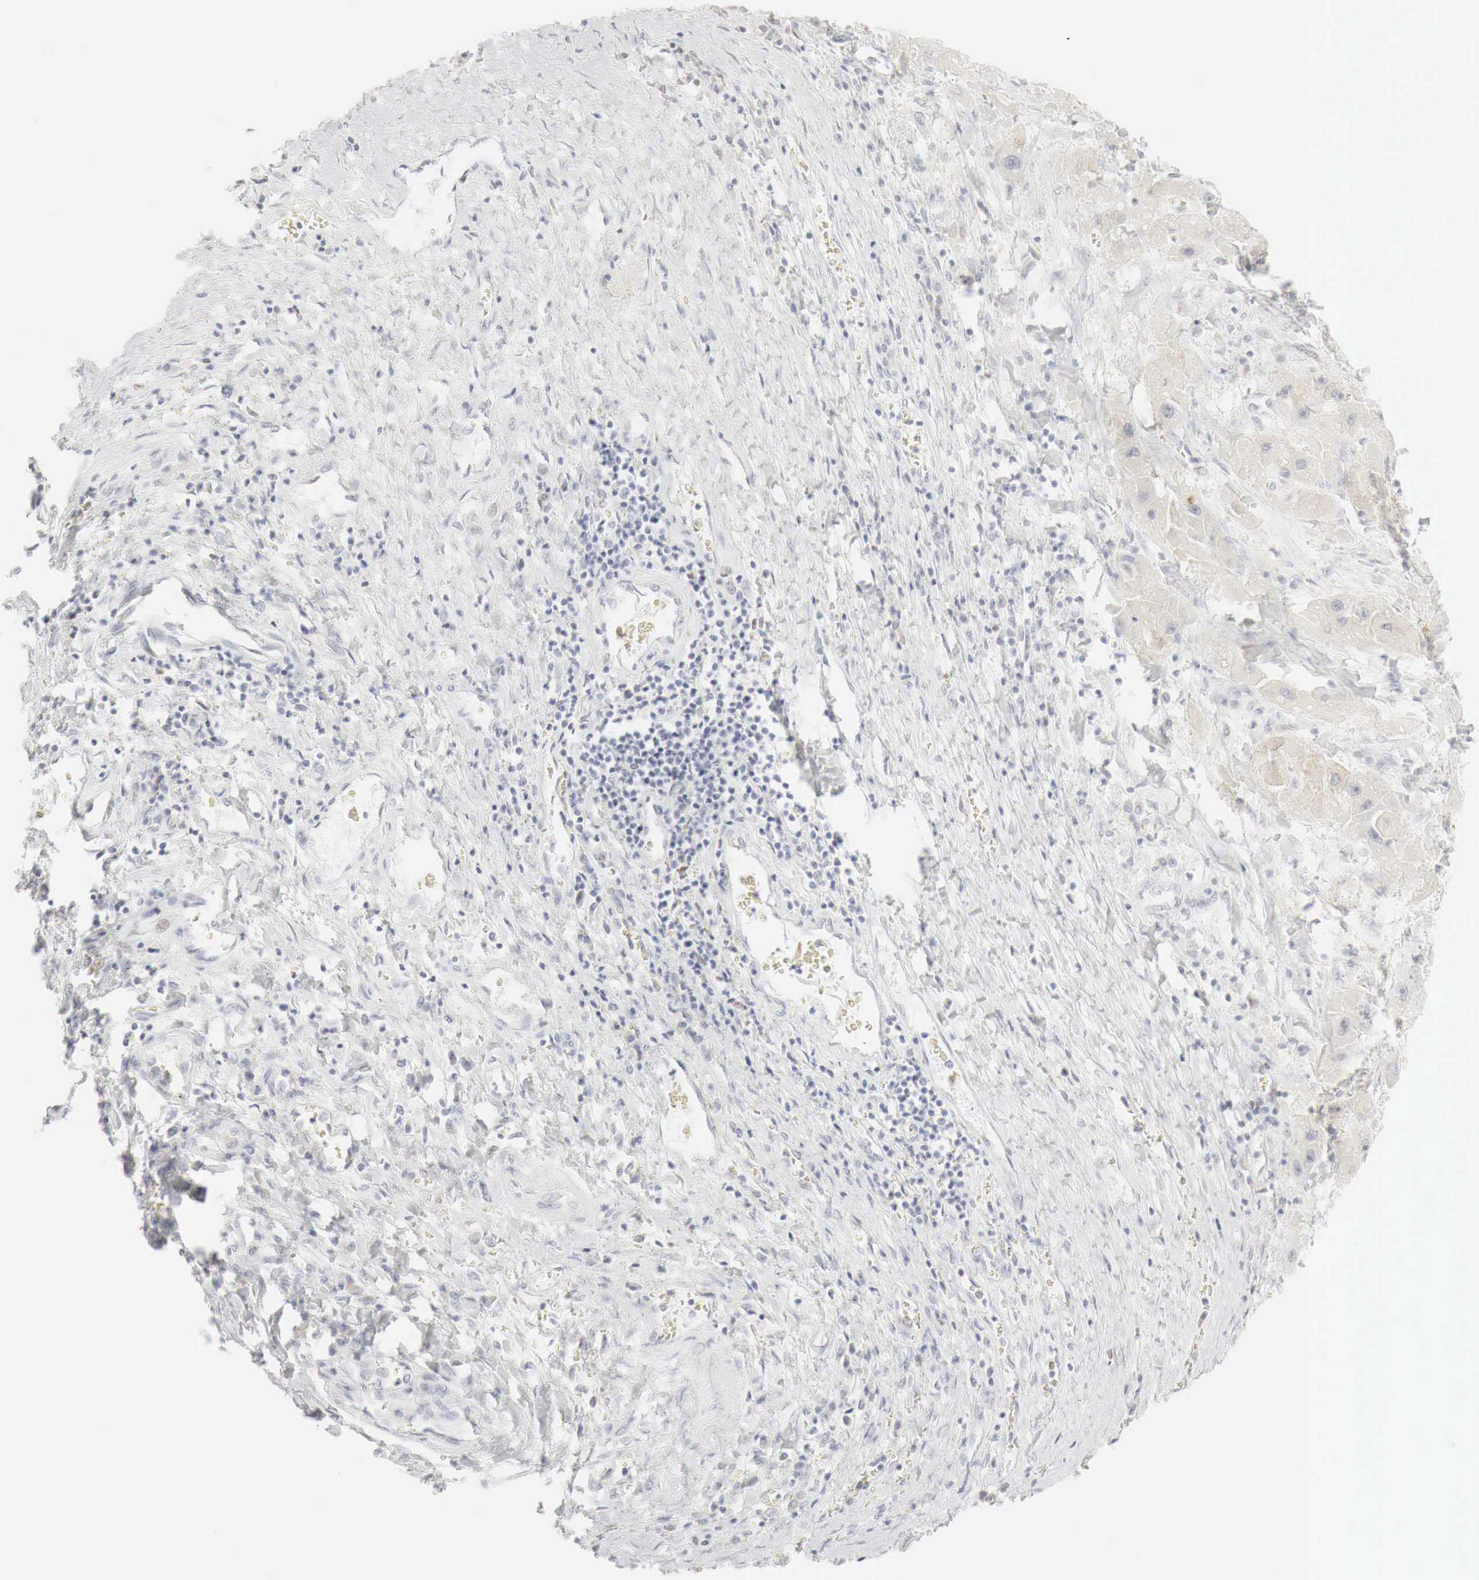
{"staining": {"intensity": "negative", "quantity": "none", "location": "none"}, "tissue": "liver cancer", "cell_type": "Tumor cells", "image_type": "cancer", "snomed": [{"axis": "morphology", "description": "Carcinoma, Hepatocellular, NOS"}, {"axis": "topography", "description": "Liver"}], "caption": "Immunohistochemistry (IHC) micrograph of neoplastic tissue: human liver hepatocellular carcinoma stained with DAB (3,3'-diaminobenzidine) shows no significant protein staining in tumor cells.", "gene": "TP63", "patient": {"sex": "male", "age": 24}}